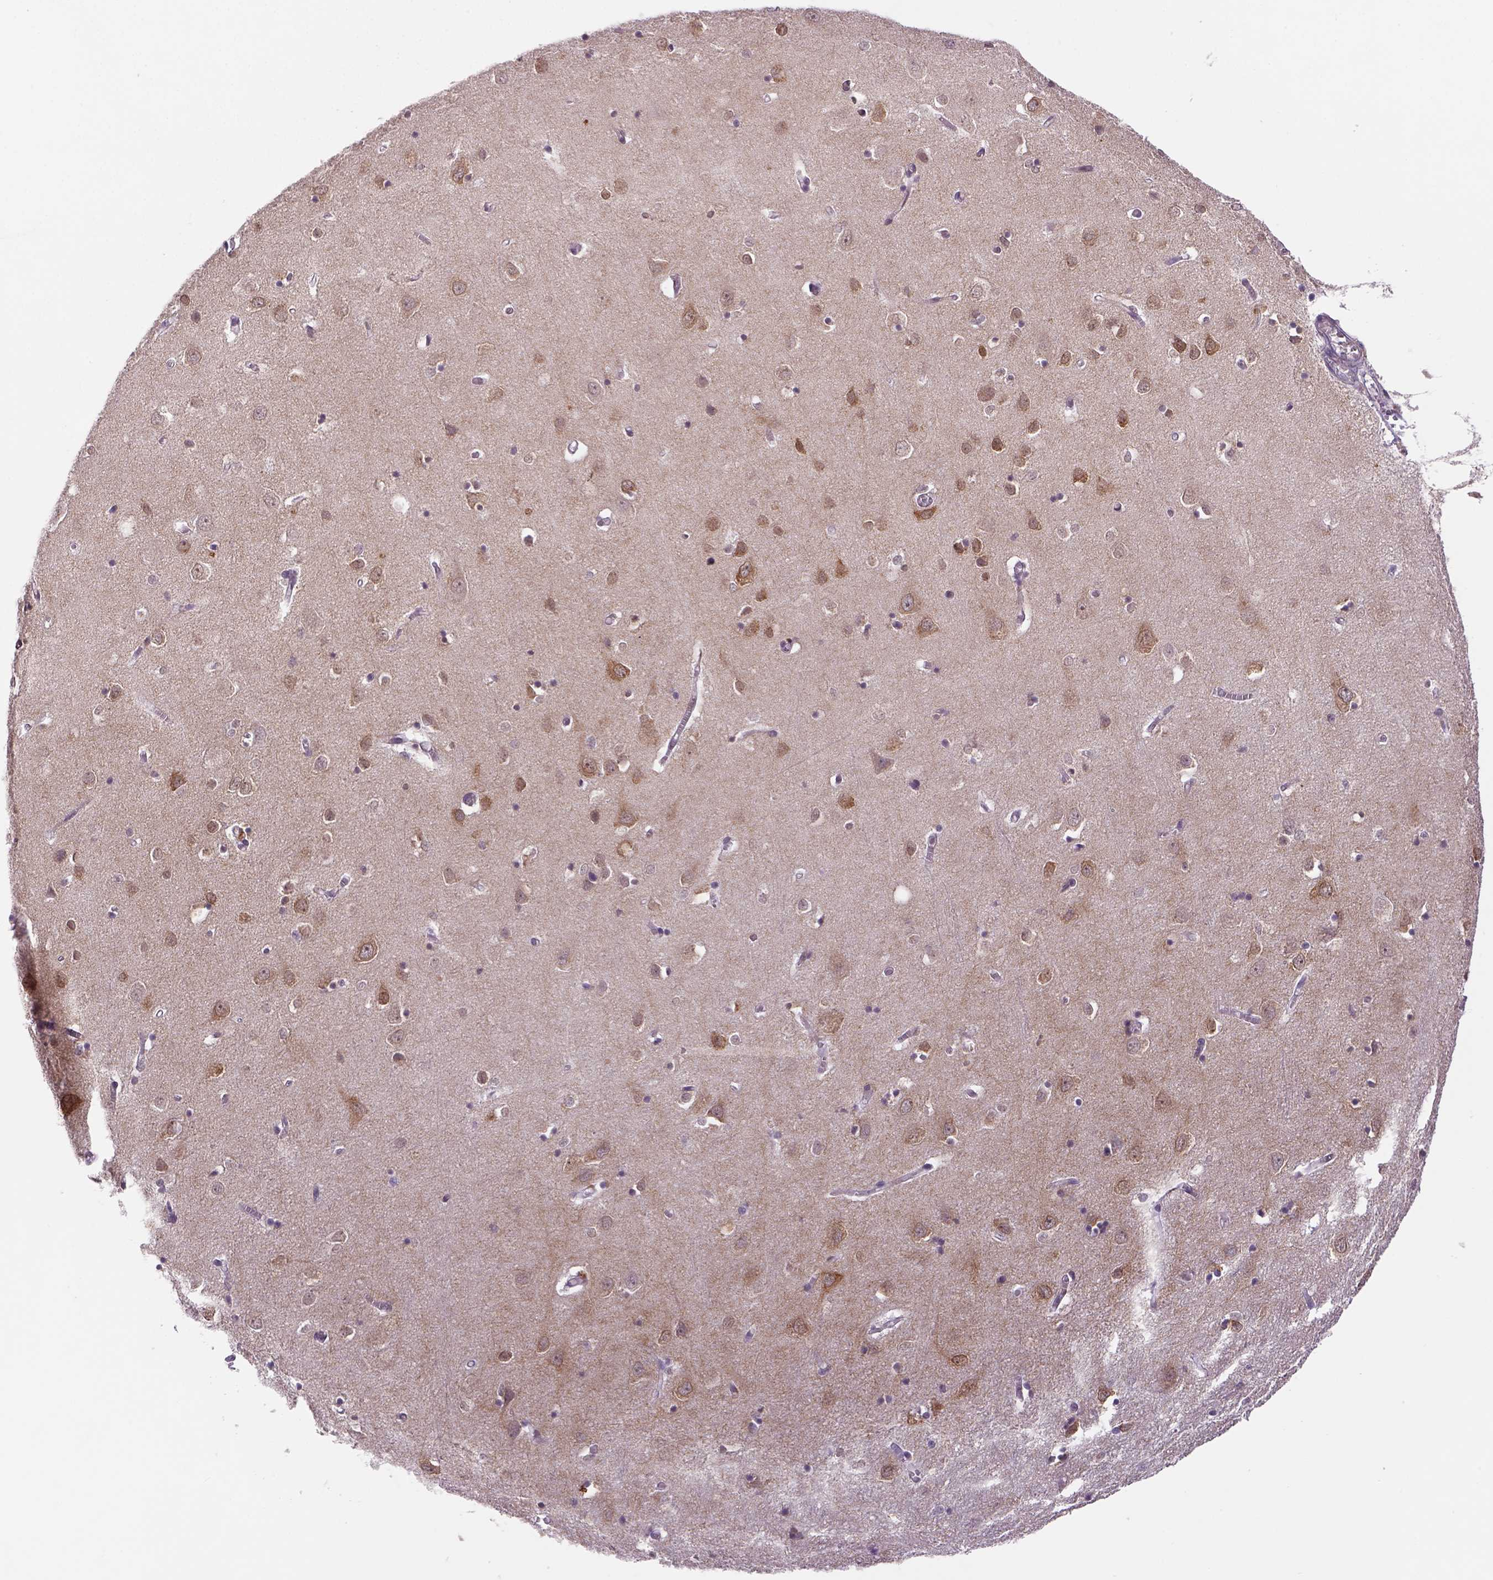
{"staining": {"intensity": "negative", "quantity": "none", "location": "none"}, "tissue": "cerebral cortex", "cell_type": "Endothelial cells", "image_type": "normal", "snomed": [{"axis": "morphology", "description": "Normal tissue, NOS"}, {"axis": "topography", "description": "Cerebral cortex"}], "caption": "Micrograph shows no protein expression in endothelial cells of benign cerebral cortex.", "gene": "PRRT1", "patient": {"sex": "male", "age": 70}}